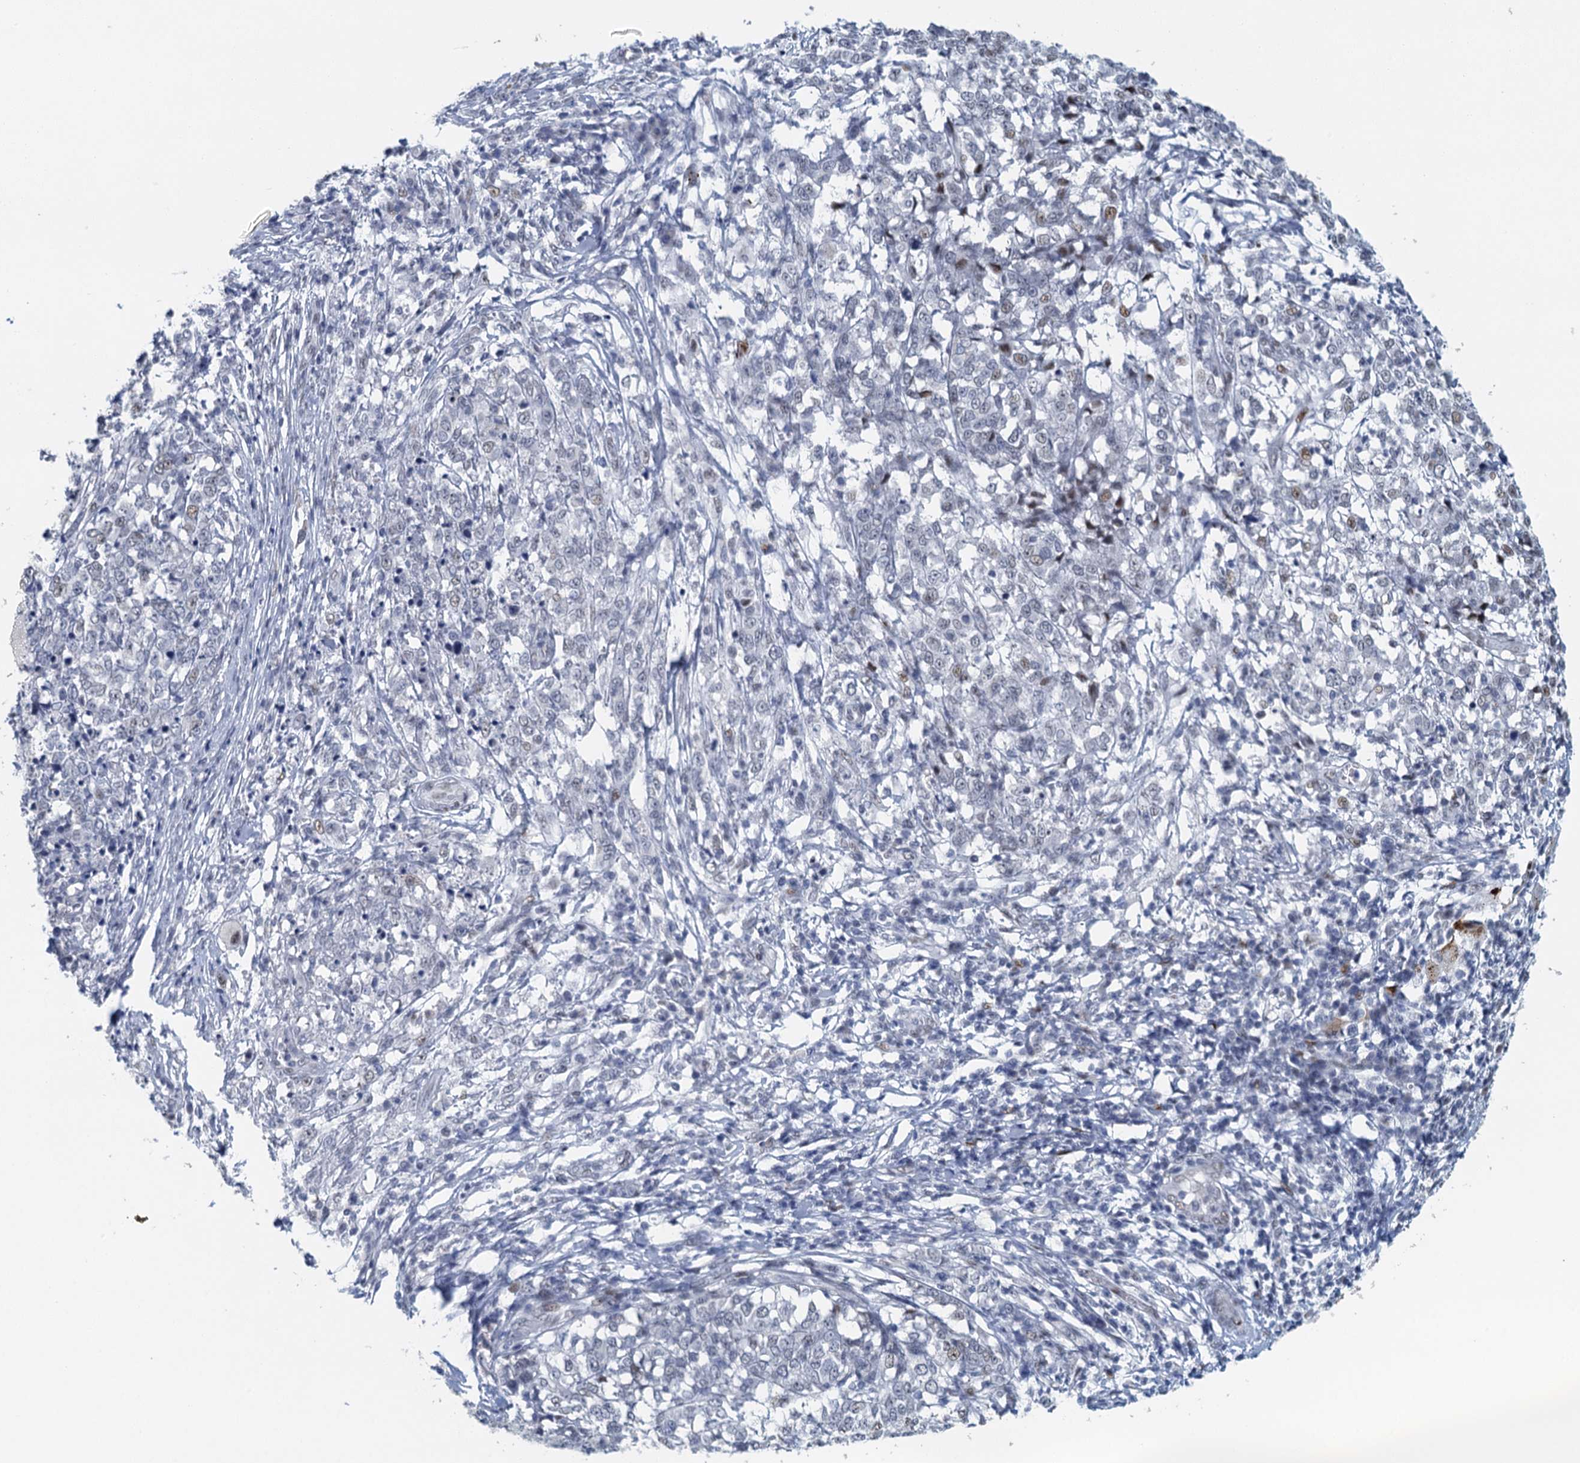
{"staining": {"intensity": "negative", "quantity": "none", "location": "none"}, "tissue": "melanoma", "cell_type": "Tumor cells", "image_type": "cancer", "snomed": [{"axis": "morphology", "description": "Malignant melanoma, NOS"}, {"axis": "topography", "description": "Skin"}], "caption": "This is an IHC histopathology image of human melanoma. There is no expression in tumor cells.", "gene": "TTLL9", "patient": {"sex": "female", "age": 72}}